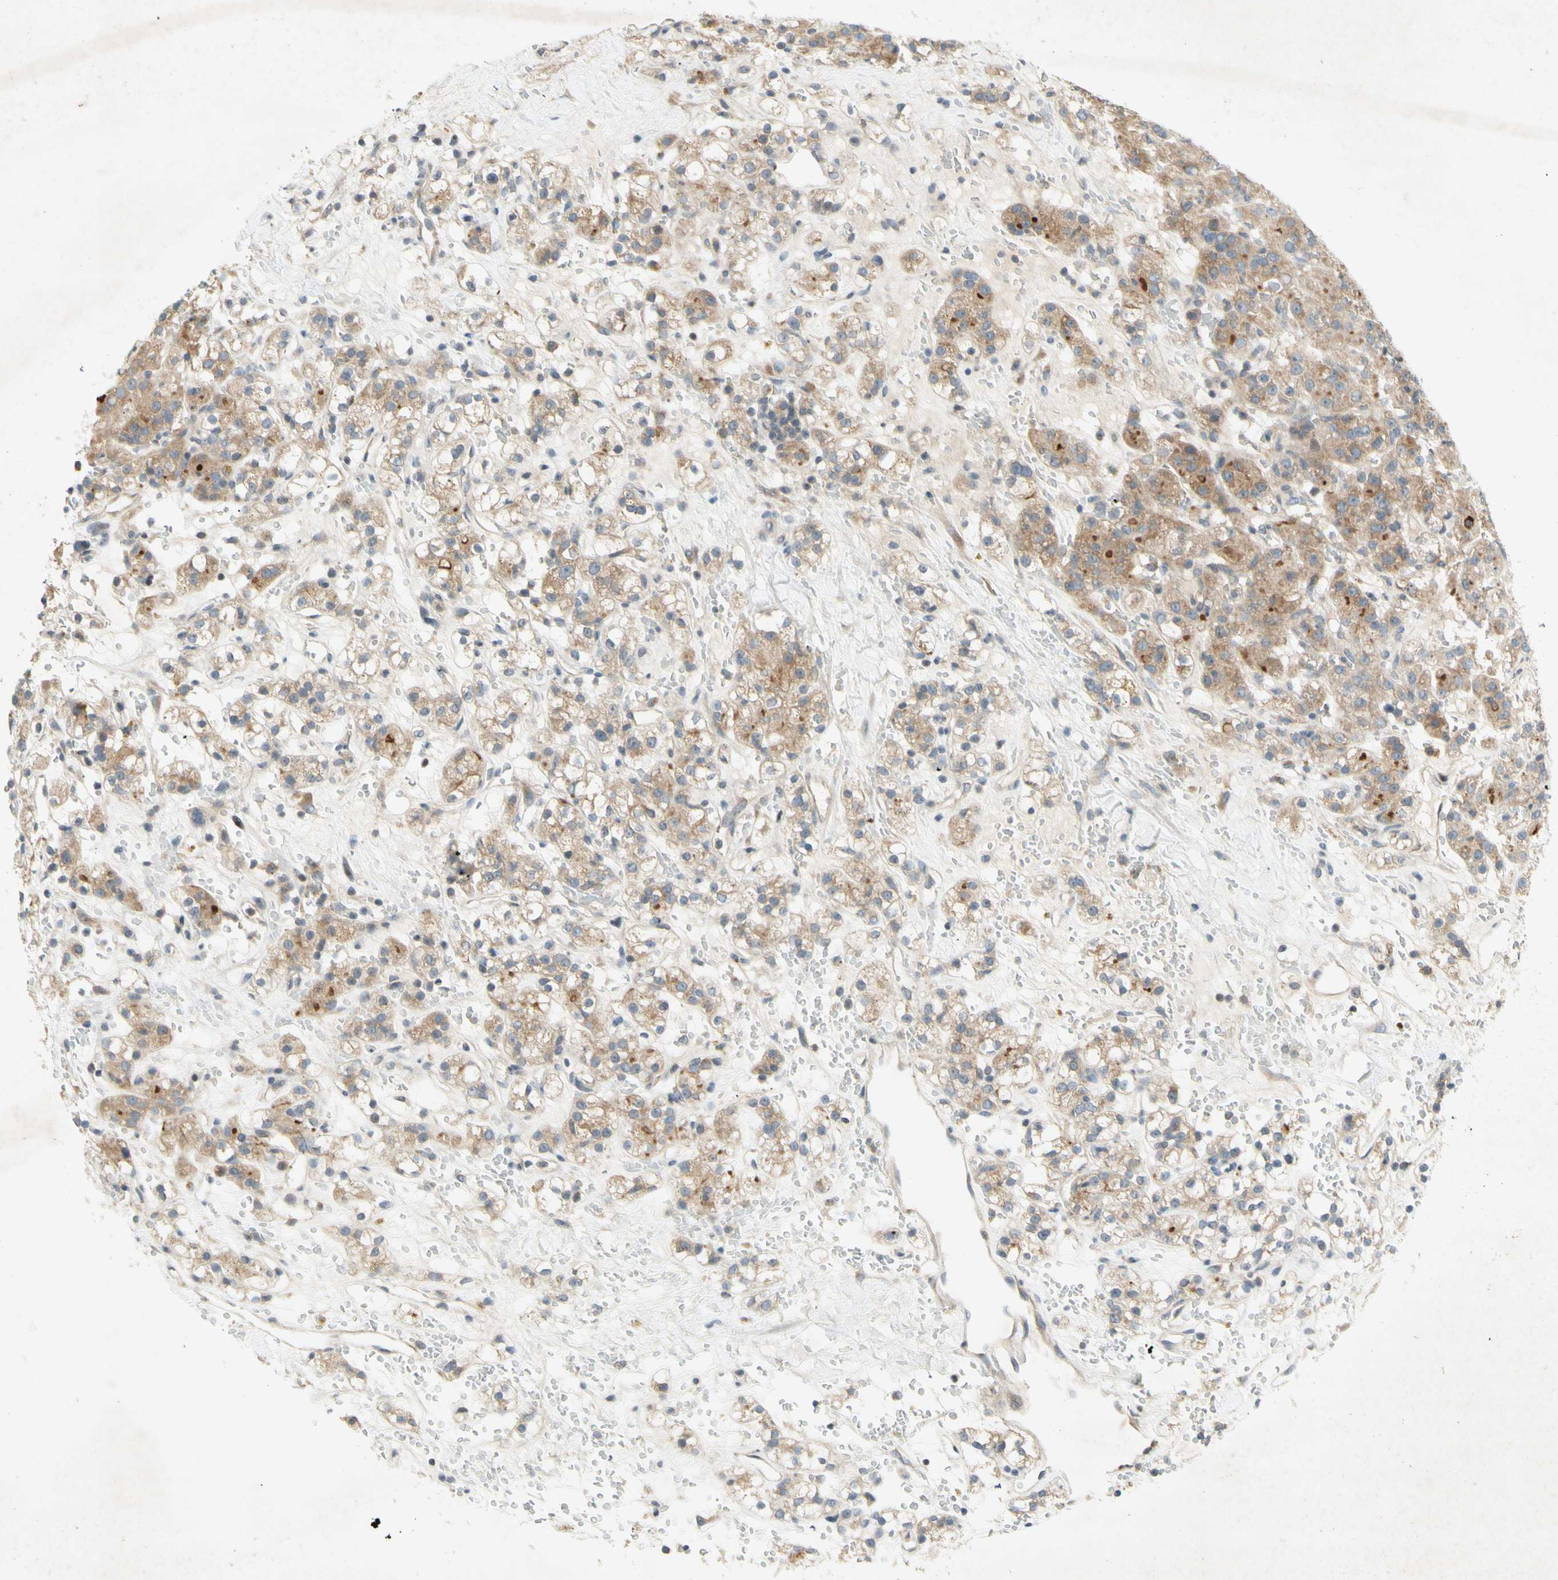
{"staining": {"intensity": "moderate", "quantity": "25%-75%", "location": "cytoplasmic/membranous"}, "tissue": "renal cancer", "cell_type": "Tumor cells", "image_type": "cancer", "snomed": [{"axis": "morphology", "description": "Adenocarcinoma, NOS"}, {"axis": "topography", "description": "Kidney"}], "caption": "Tumor cells display moderate cytoplasmic/membranous staining in about 25%-75% of cells in renal cancer.", "gene": "ETF1", "patient": {"sex": "male", "age": 61}}